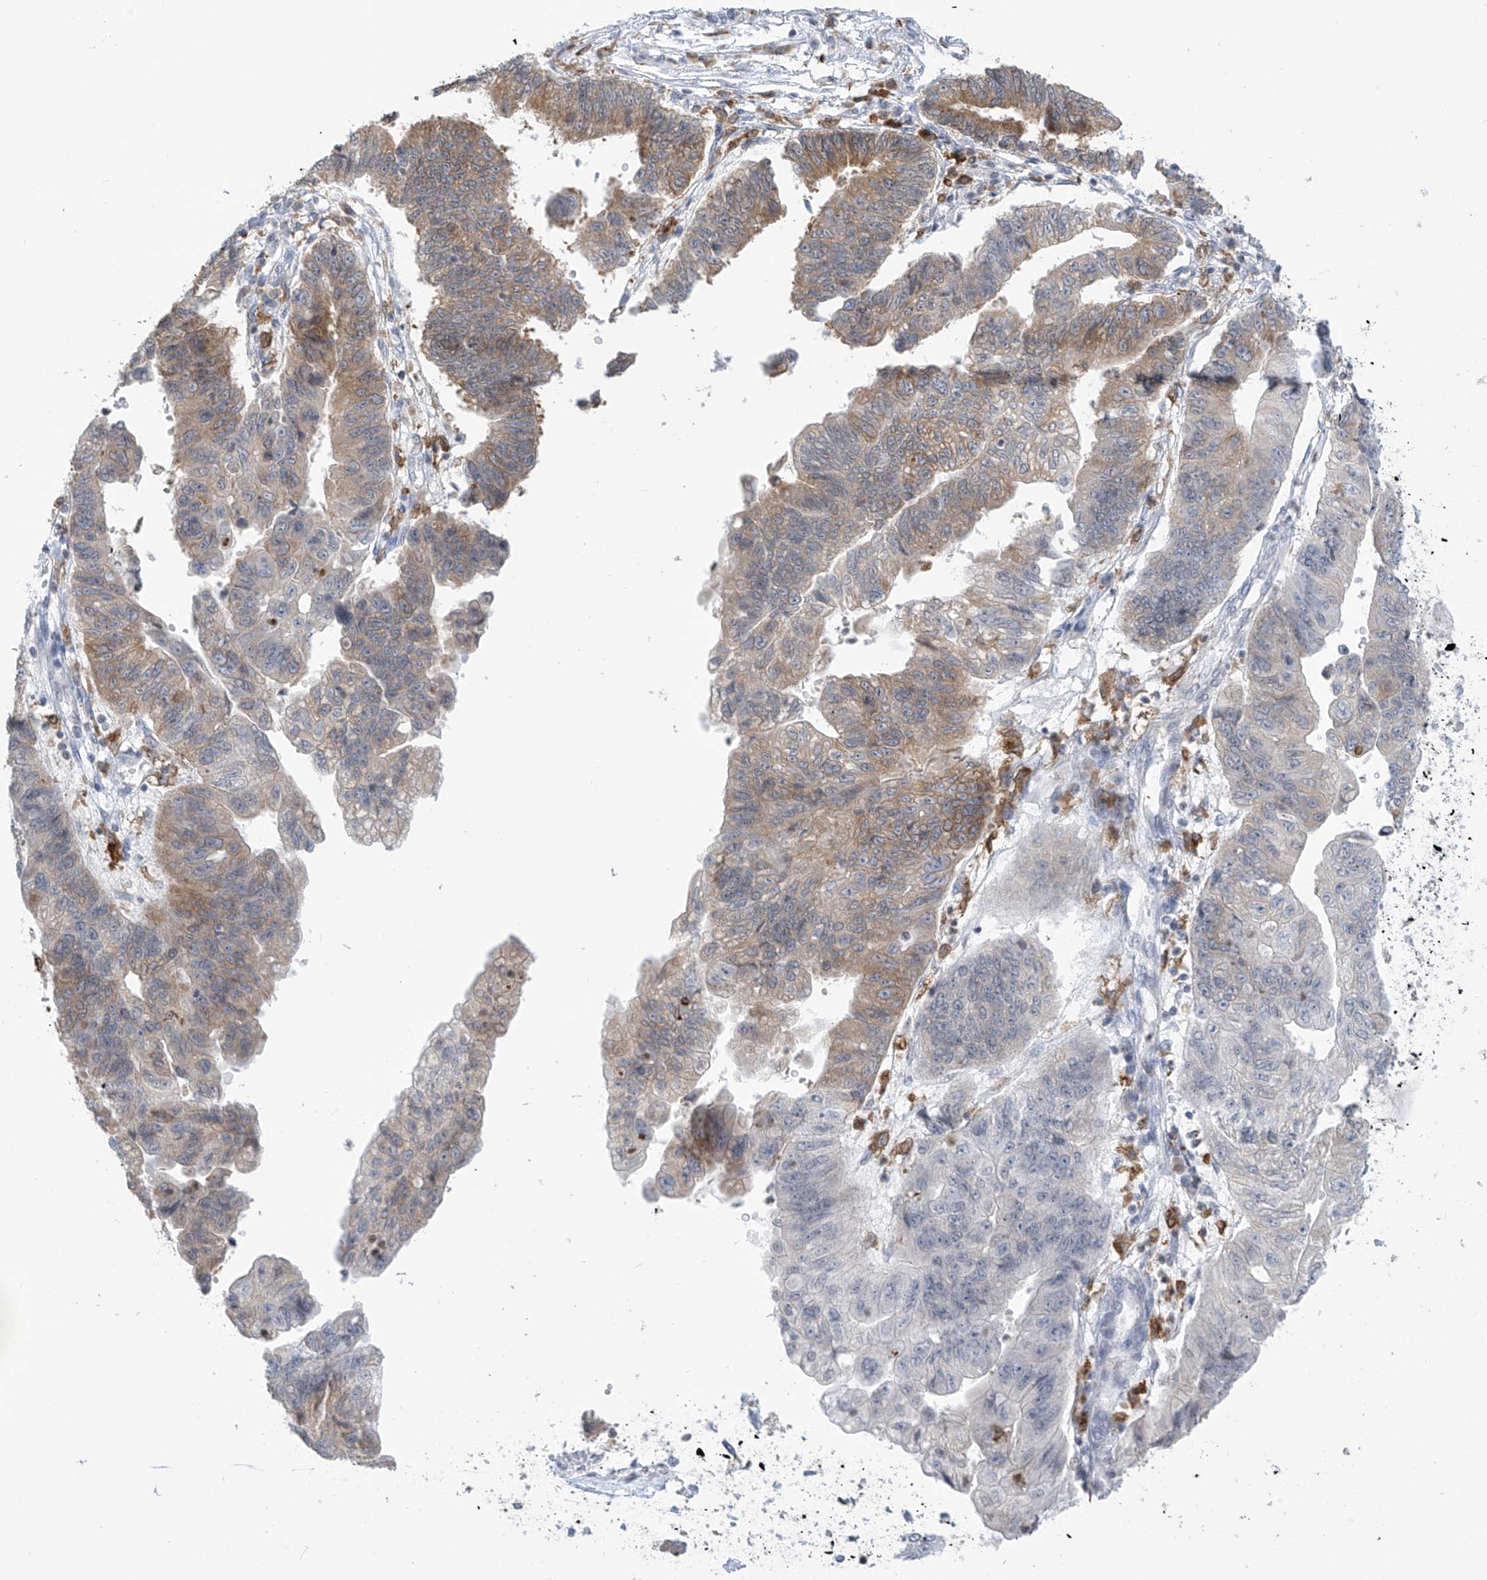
{"staining": {"intensity": "moderate", "quantity": "25%-75%", "location": "cytoplasmic/membranous"}, "tissue": "stomach cancer", "cell_type": "Tumor cells", "image_type": "cancer", "snomed": [{"axis": "morphology", "description": "Adenocarcinoma, NOS"}, {"axis": "topography", "description": "Stomach"}], "caption": "Immunohistochemical staining of stomach cancer (adenocarcinoma) displays moderate cytoplasmic/membranous protein positivity in about 25%-75% of tumor cells.", "gene": "TBXAS1", "patient": {"sex": "male", "age": 59}}